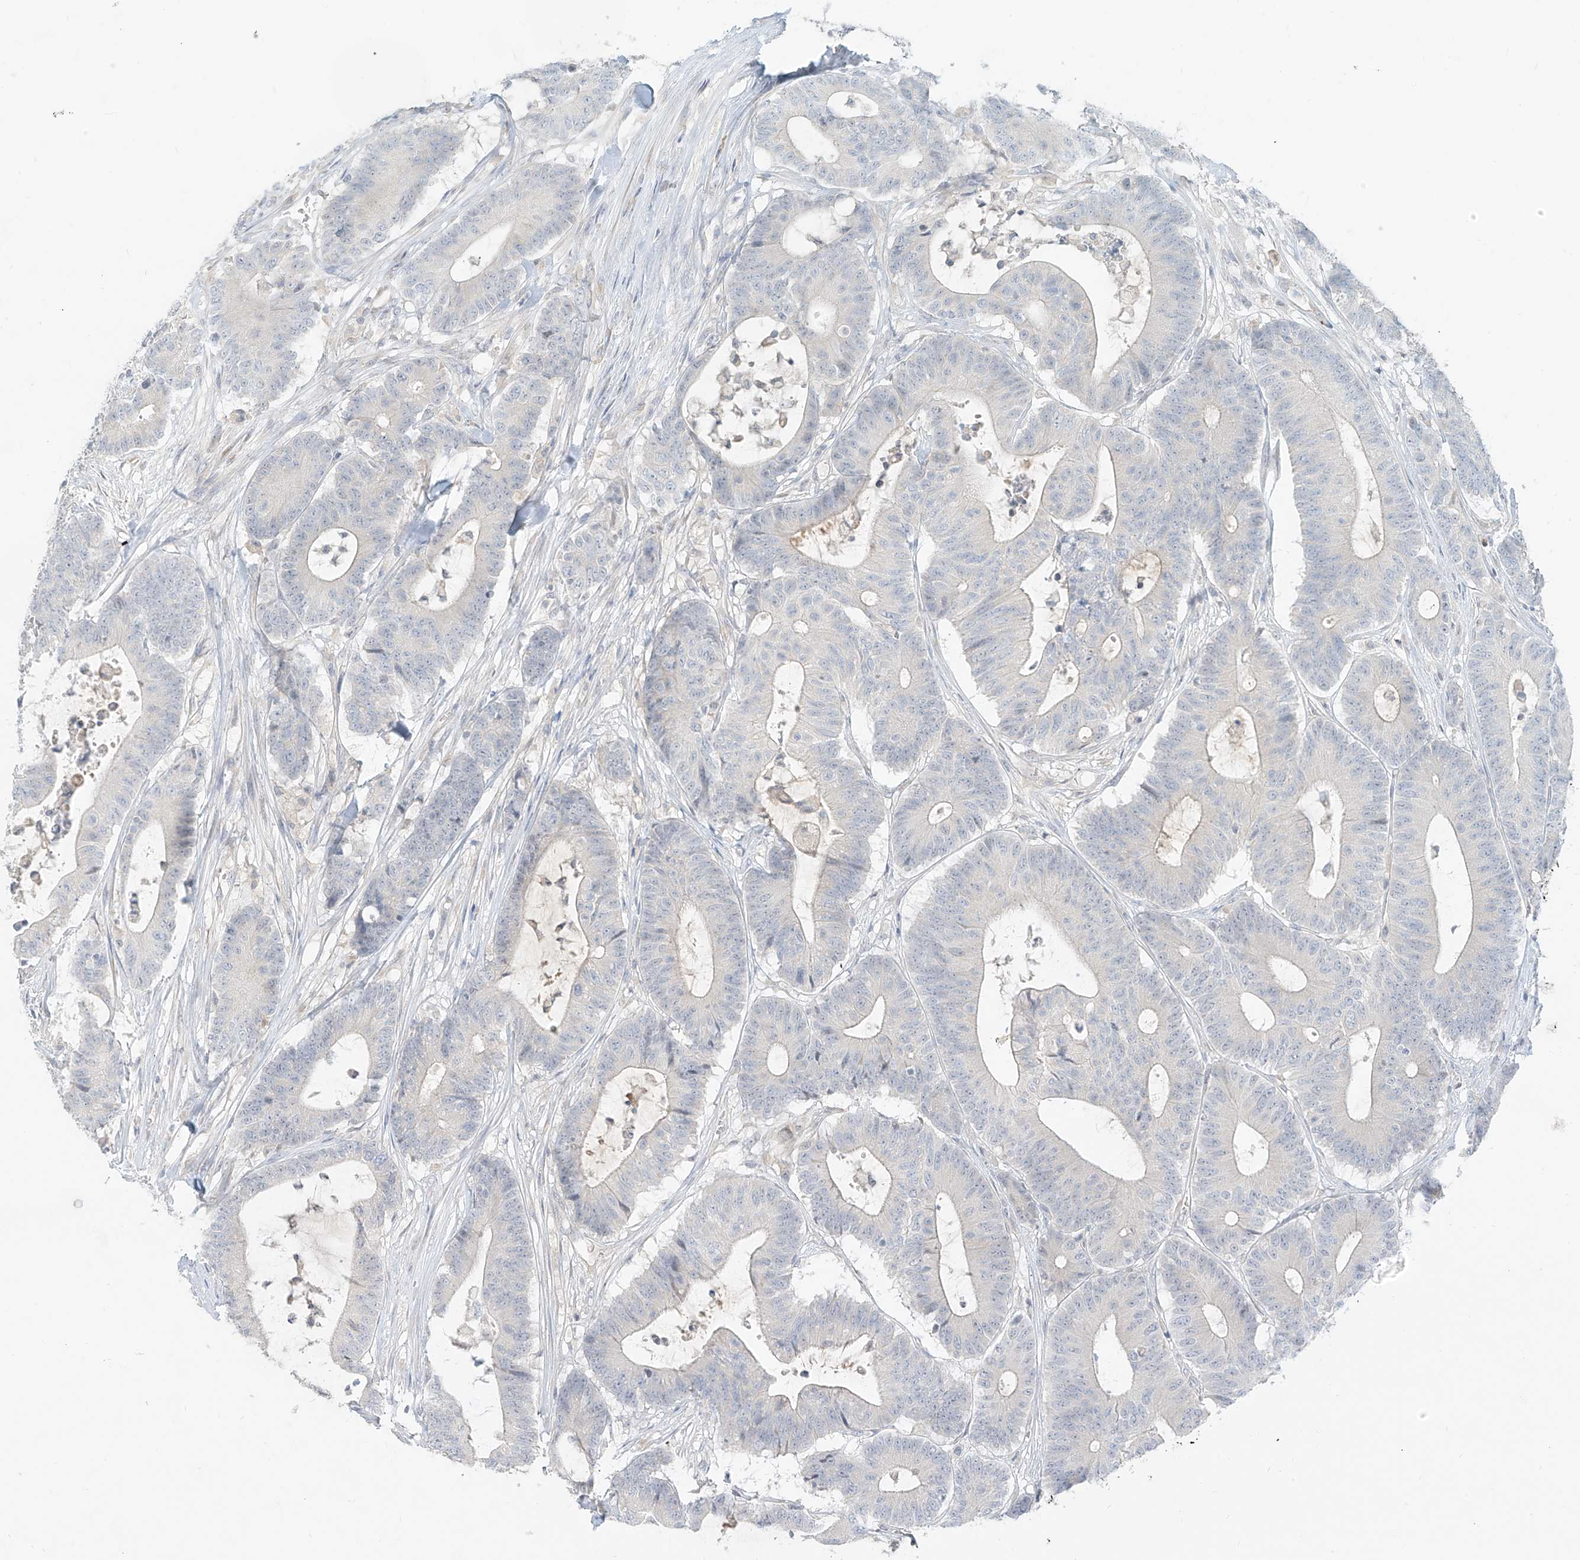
{"staining": {"intensity": "negative", "quantity": "none", "location": "none"}, "tissue": "colorectal cancer", "cell_type": "Tumor cells", "image_type": "cancer", "snomed": [{"axis": "morphology", "description": "Adenocarcinoma, NOS"}, {"axis": "topography", "description": "Colon"}], "caption": "There is no significant expression in tumor cells of colorectal cancer (adenocarcinoma).", "gene": "C2orf42", "patient": {"sex": "female", "age": 84}}